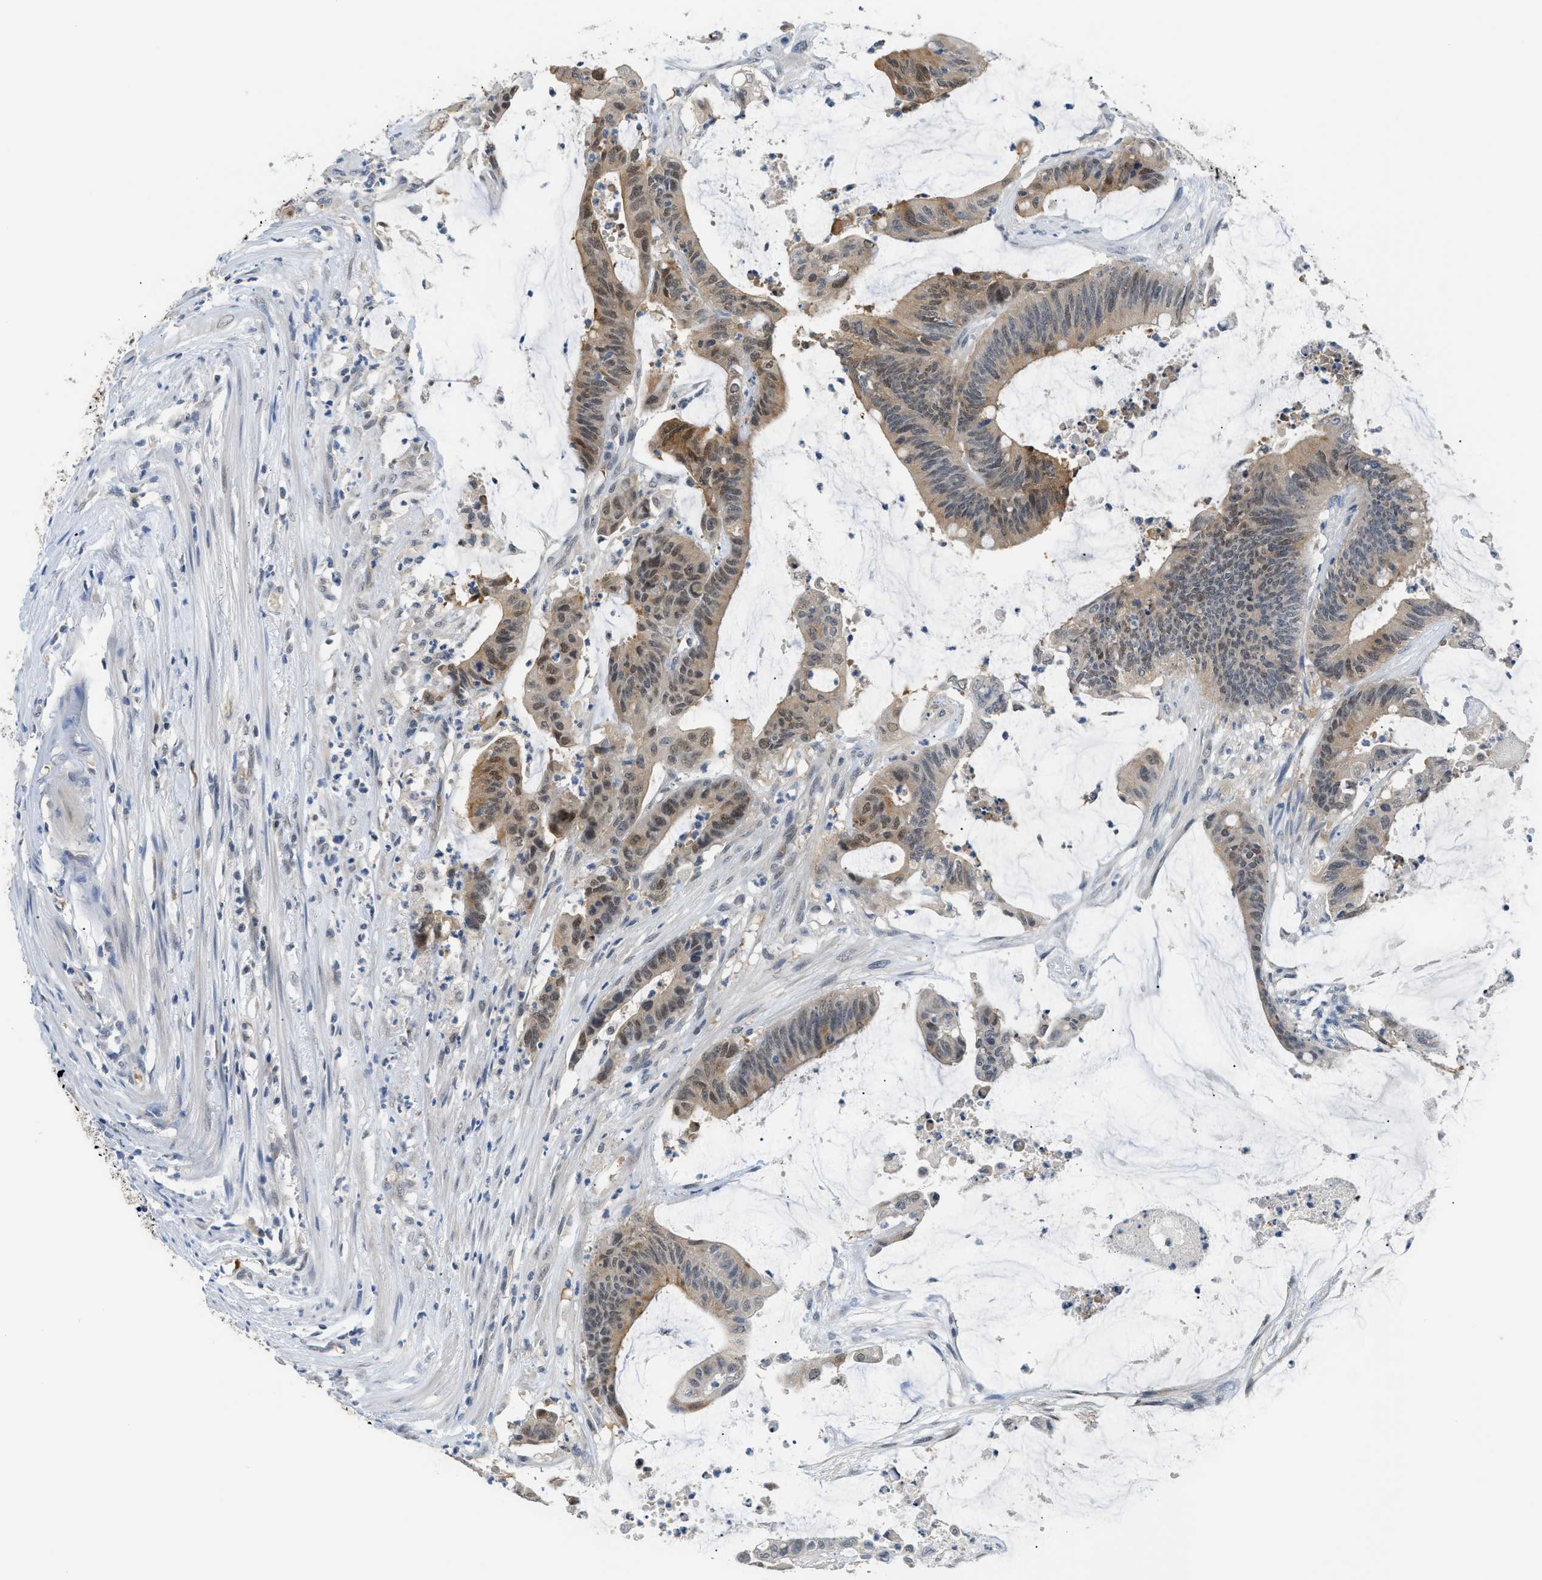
{"staining": {"intensity": "moderate", "quantity": "25%-75%", "location": "cytoplasmic/membranous,nuclear"}, "tissue": "colorectal cancer", "cell_type": "Tumor cells", "image_type": "cancer", "snomed": [{"axis": "morphology", "description": "Adenocarcinoma, NOS"}, {"axis": "topography", "description": "Rectum"}], "caption": "The micrograph displays a brown stain indicating the presence of a protein in the cytoplasmic/membranous and nuclear of tumor cells in colorectal adenocarcinoma.", "gene": "PSAT1", "patient": {"sex": "female", "age": 66}}